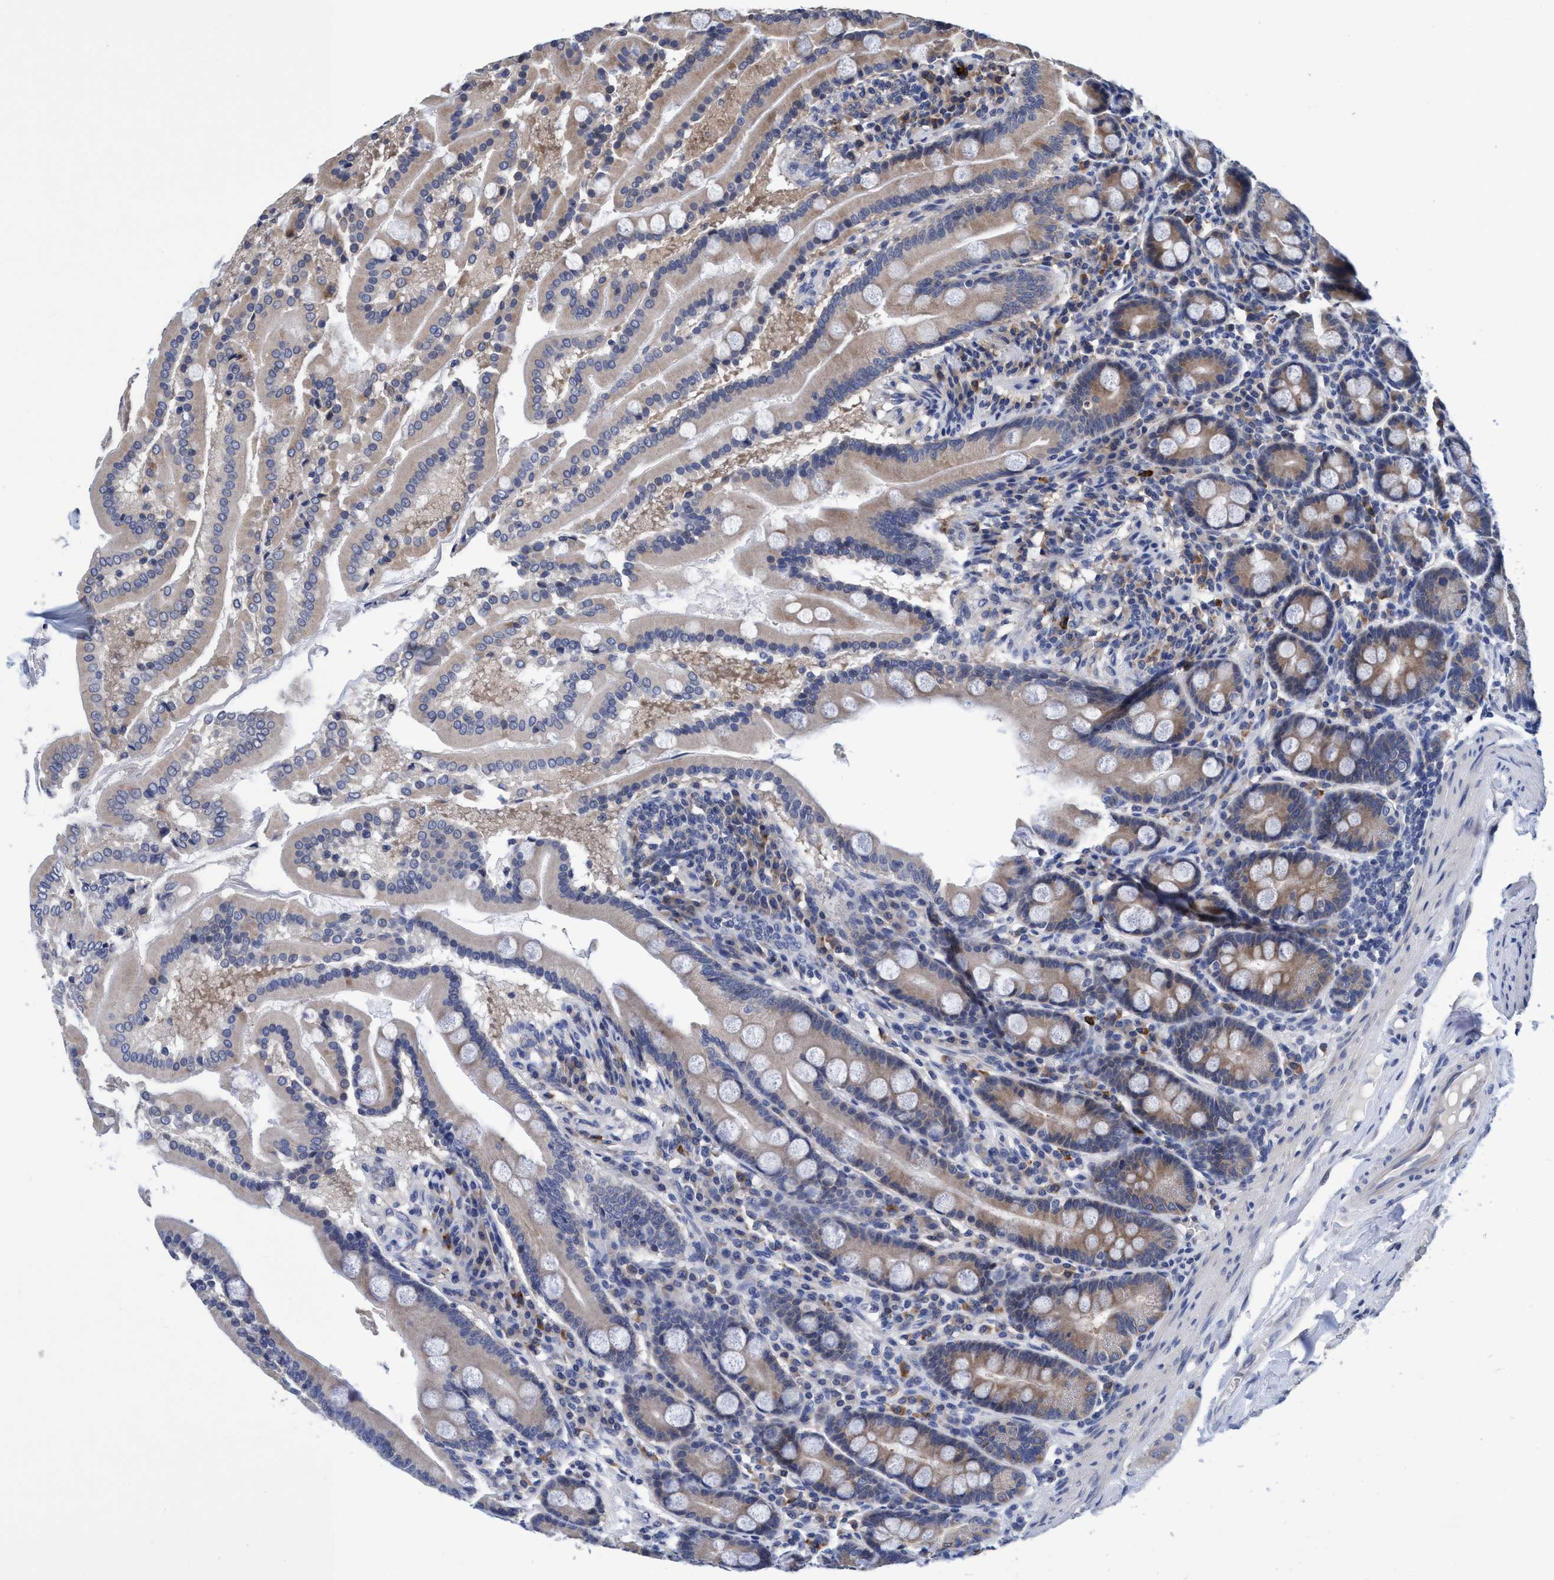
{"staining": {"intensity": "moderate", "quantity": ">75%", "location": "cytoplasmic/membranous"}, "tissue": "duodenum", "cell_type": "Glandular cells", "image_type": "normal", "snomed": [{"axis": "morphology", "description": "Normal tissue, NOS"}, {"axis": "topography", "description": "Duodenum"}], "caption": "Duodenum was stained to show a protein in brown. There is medium levels of moderate cytoplasmic/membranous staining in about >75% of glandular cells. (DAB = brown stain, brightfield microscopy at high magnification).", "gene": "CALCOCO2", "patient": {"sex": "male", "age": 50}}